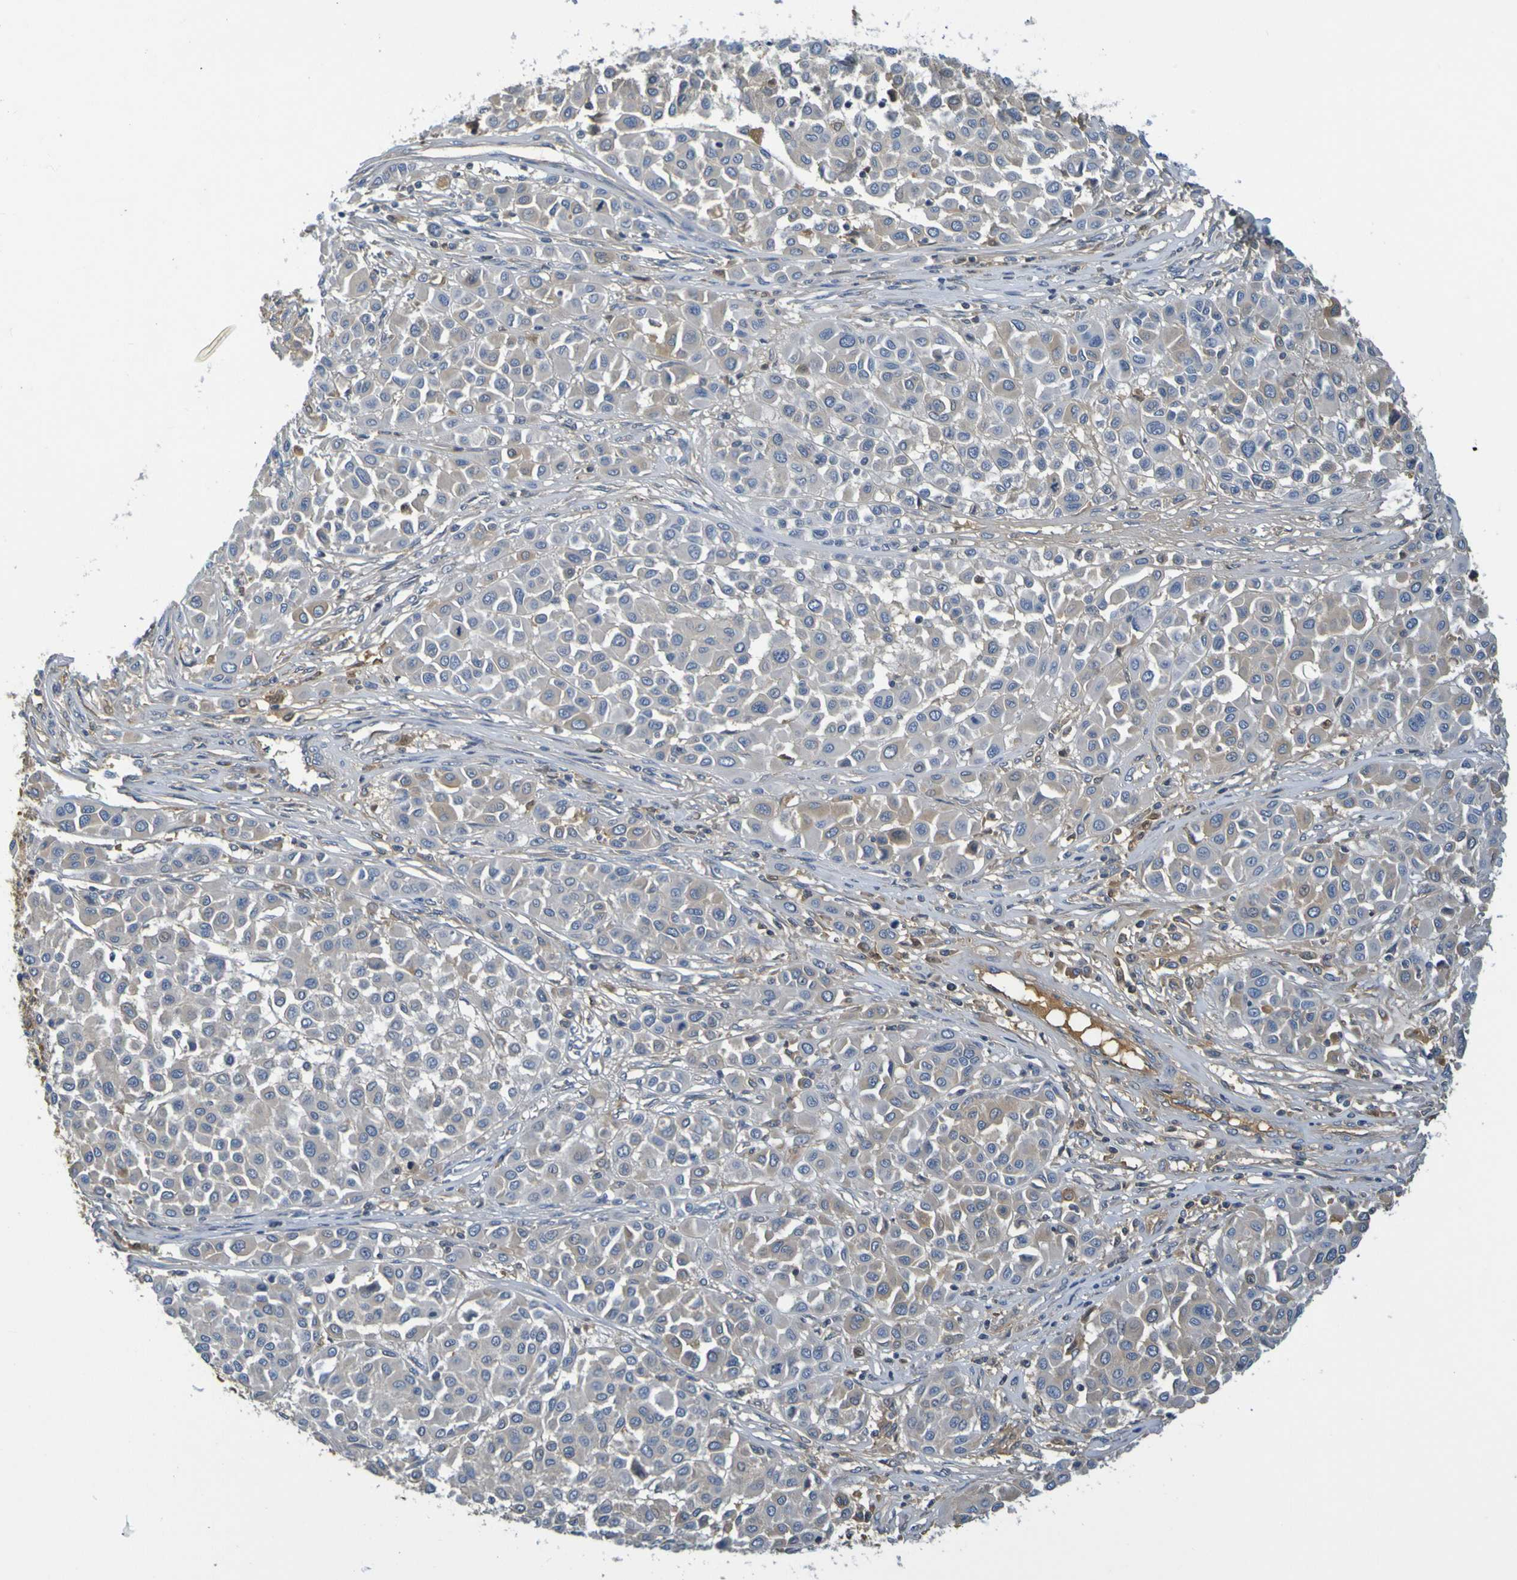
{"staining": {"intensity": "moderate", "quantity": "25%-75%", "location": "cytoplasmic/membranous"}, "tissue": "melanoma", "cell_type": "Tumor cells", "image_type": "cancer", "snomed": [{"axis": "morphology", "description": "Malignant melanoma, Metastatic site"}, {"axis": "topography", "description": "Soft tissue"}], "caption": "An immunohistochemistry (IHC) image of neoplastic tissue is shown. Protein staining in brown labels moderate cytoplasmic/membranous positivity in melanoma within tumor cells.", "gene": "C1QA", "patient": {"sex": "male", "age": 41}}